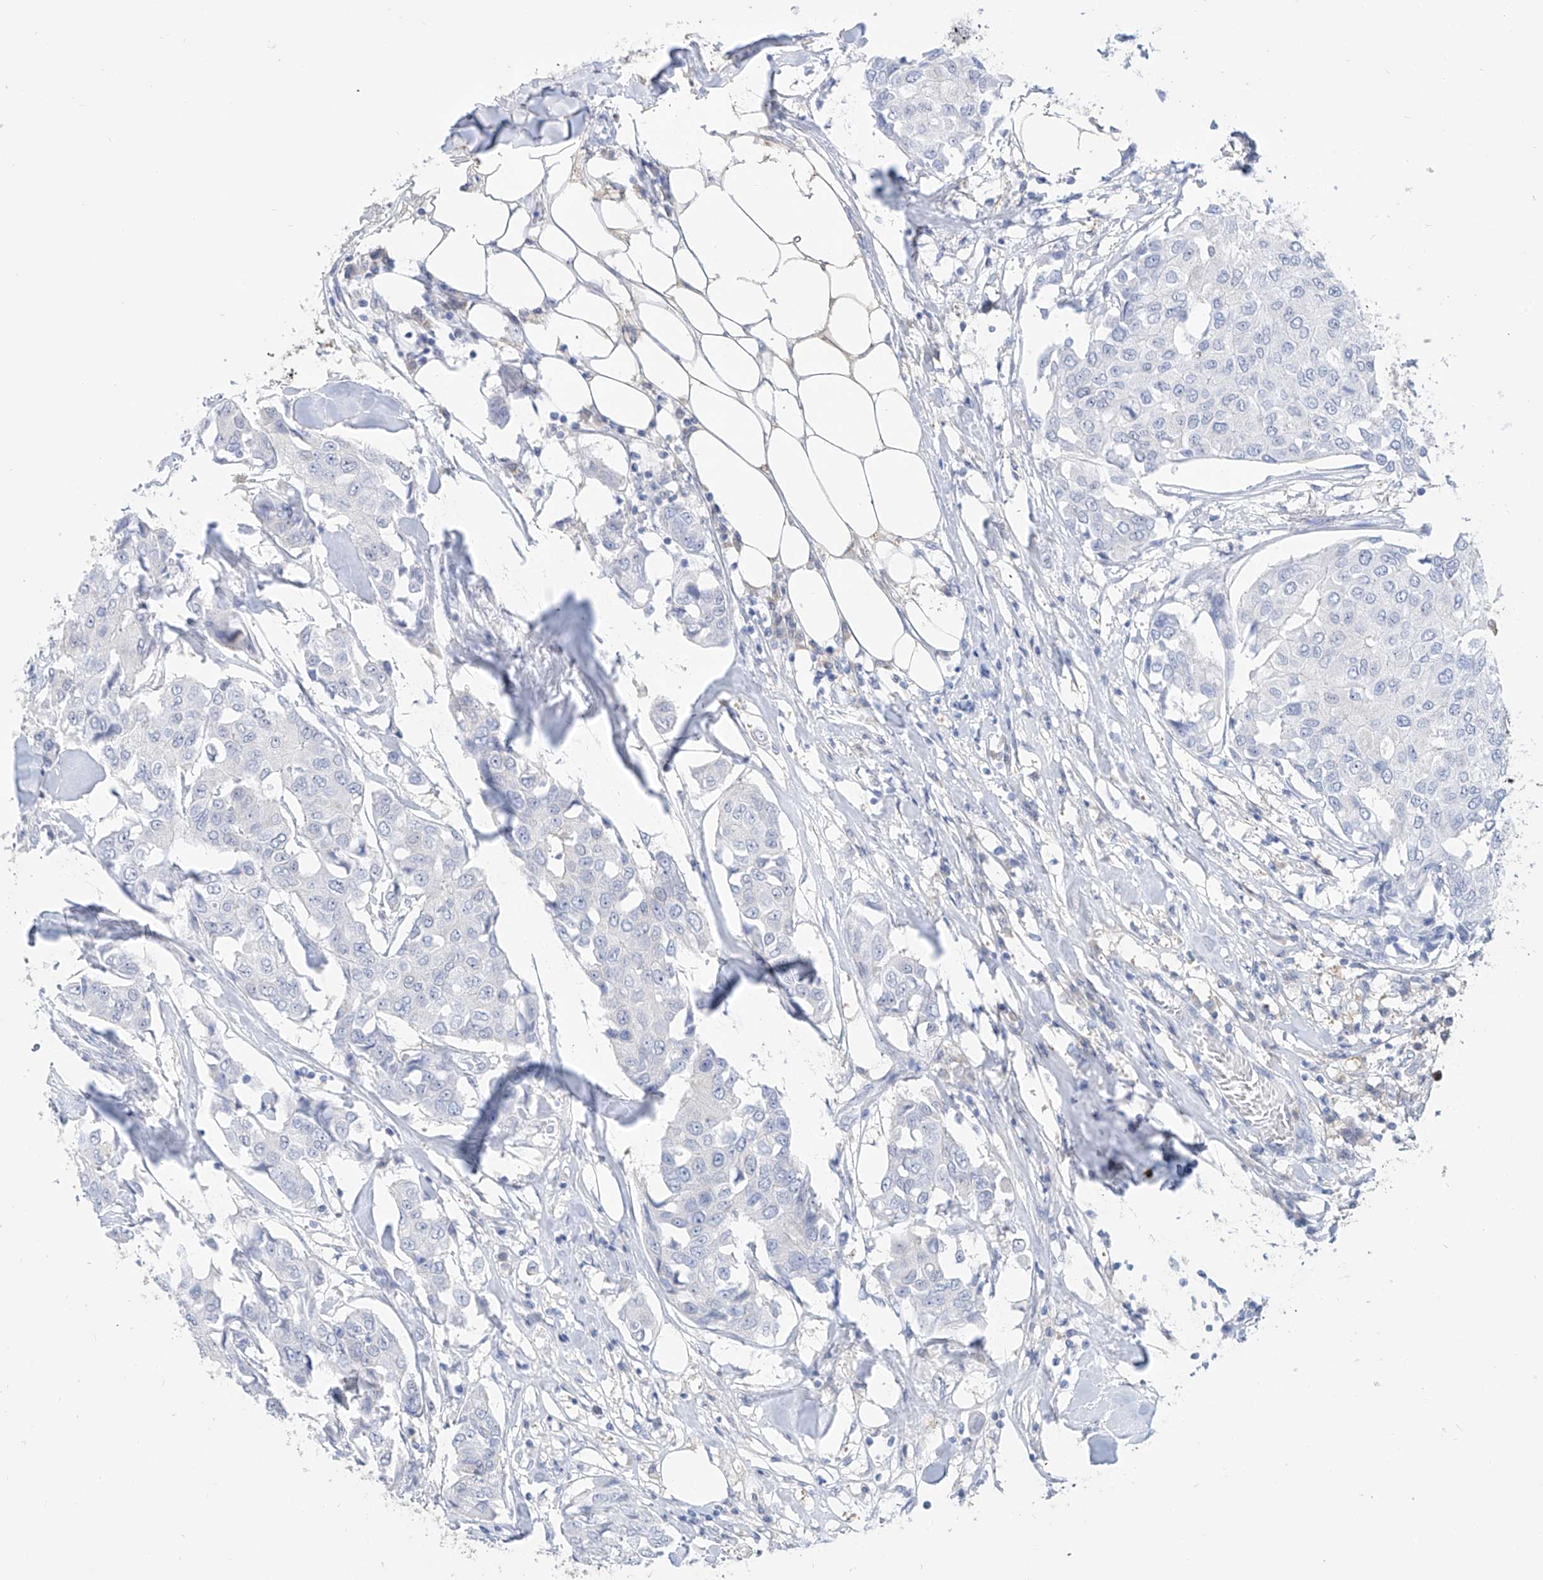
{"staining": {"intensity": "negative", "quantity": "none", "location": "none"}, "tissue": "breast cancer", "cell_type": "Tumor cells", "image_type": "cancer", "snomed": [{"axis": "morphology", "description": "Duct carcinoma"}, {"axis": "topography", "description": "Breast"}], "caption": "DAB immunohistochemical staining of human infiltrating ductal carcinoma (breast) shows no significant positivity in tumor cells.", "gene": "PDXK", "patient": {"sex": "female", "age": 80}}